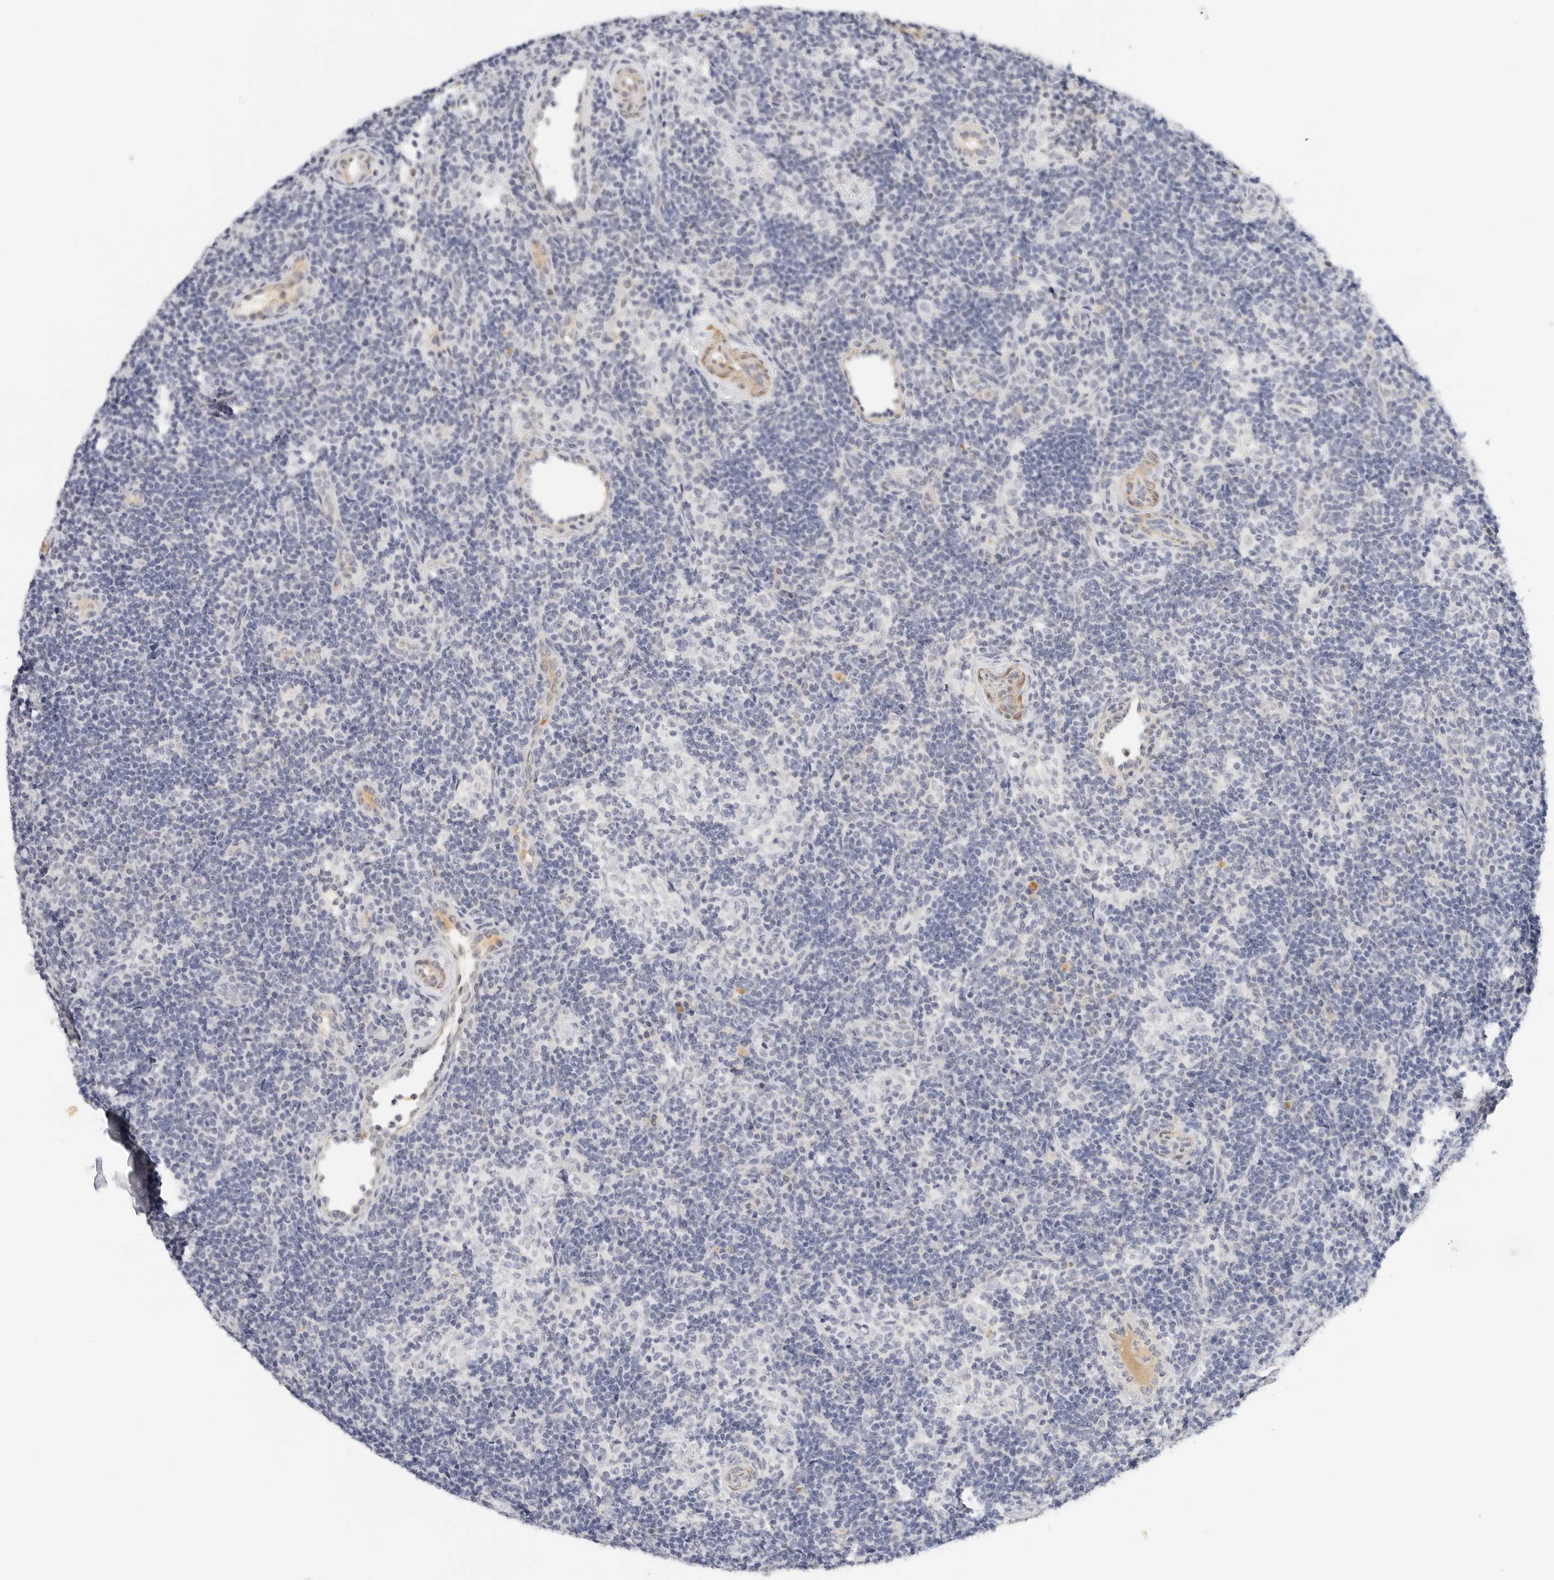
{"staining": {"intensity": "negative", "quantity": "none", "location": "none"}, "tissue": "lymph node", "cell_type": "Germinal center cells", "image_type": "normal", "snomed": [{"axis": "morphology", "description": "Normal tissue, NOS"}, {"axis": "topography", "description": "Lymph node"}], "caption": "Photomicrograph shows no protein positivity in germinal center cells of benign lymph node. (Brightfield microscopy of DAB immunohistochemistry (IHC) at high magnification).", "gene": "PKDCC", "patient": {"sex": "female", "age": 22}}